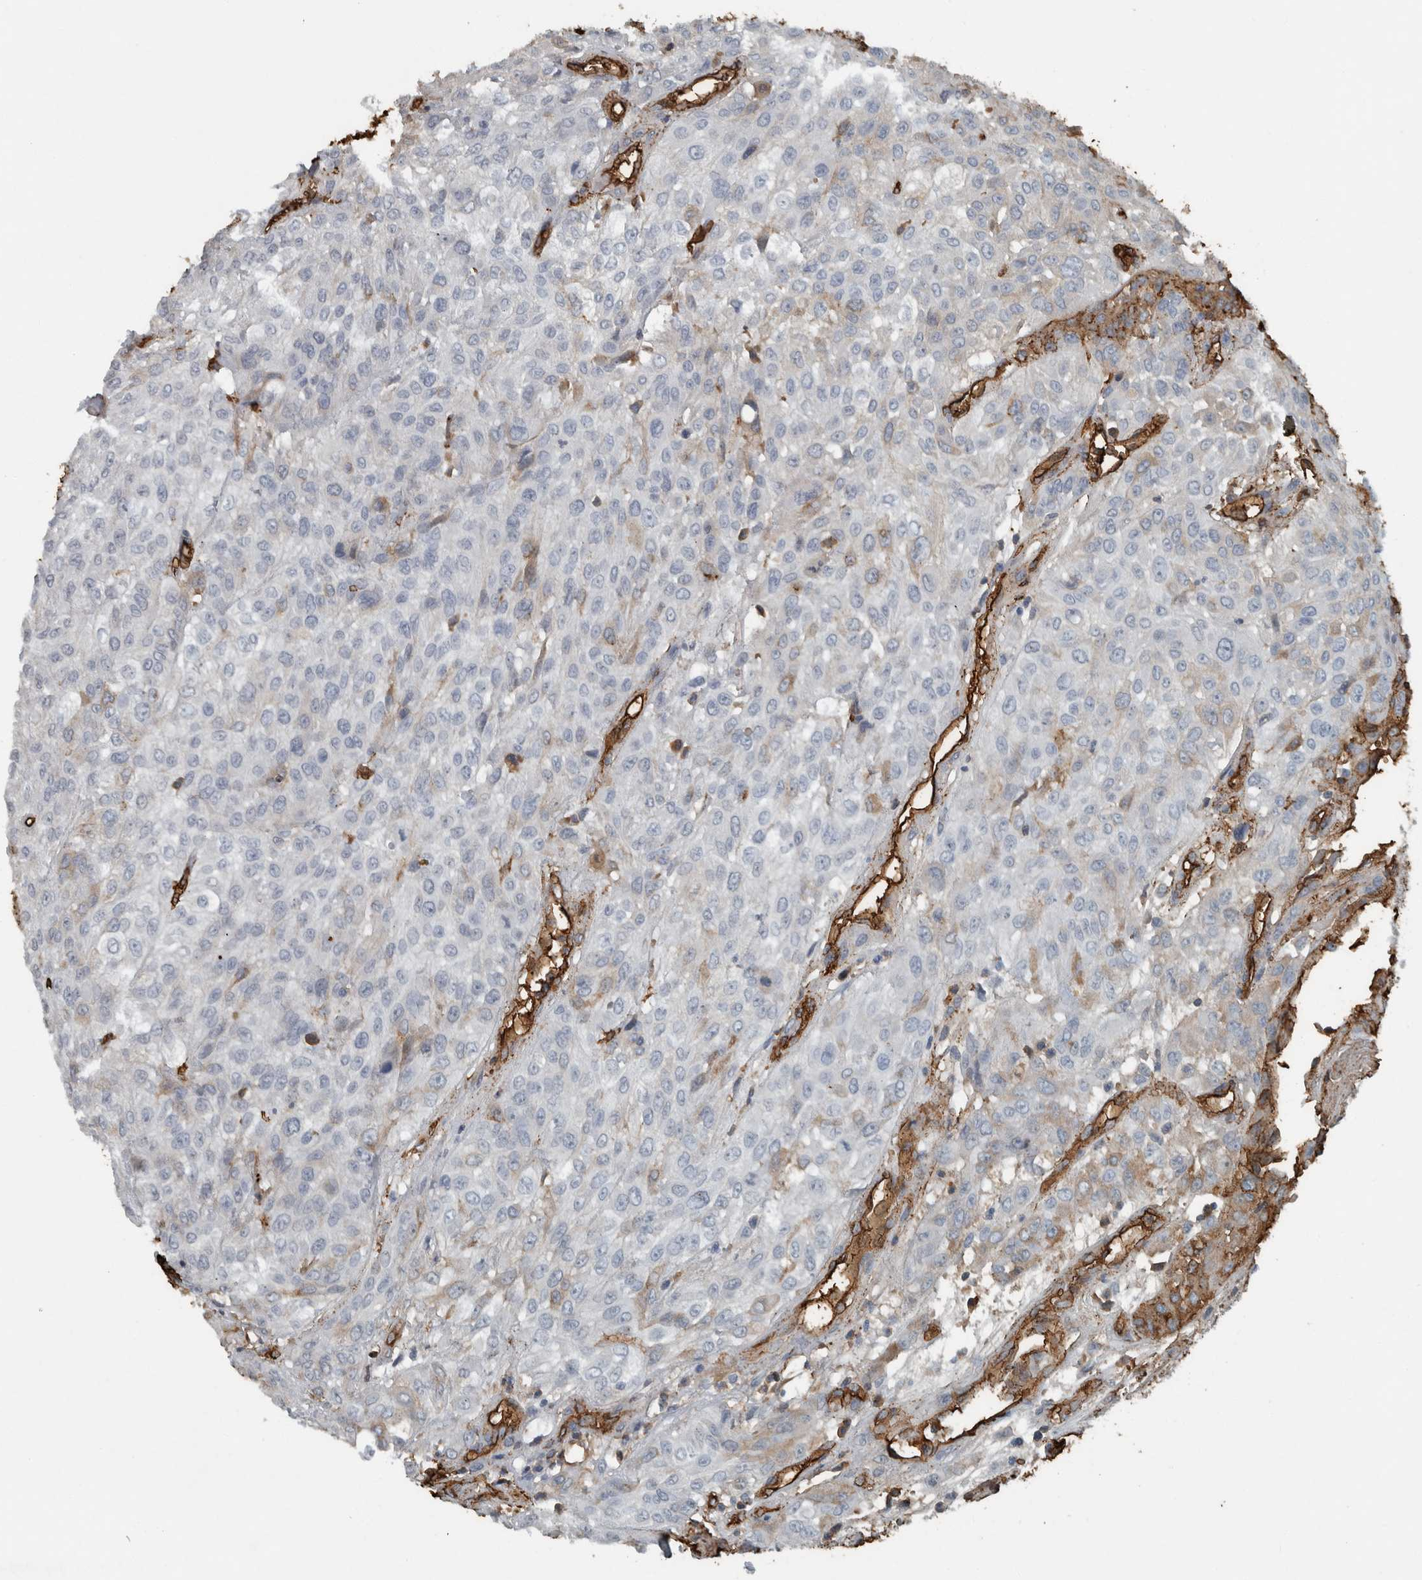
{"staining": {"intensity": "weak", "quantity": "<25%", "location": "cytoplasmic/membranous"}, "tissue": "urothelial cancer", "cell_type": "Tumor cells", "image_type": "cancer", "snomed": [{"axis": "morphology", "description": "Urothelial carcinoma, High grade"}, {"axis": "topography", "description": "Urinary bladder"}], "caption": "High magnification brightfield microscopy of urothelial cancer stained with DAB (brown) and counterstained with hematoxylin (blue): tumor cells show no significant staining.", "gene": "LBP", "patient": {"sex": "male", "age": 57}}